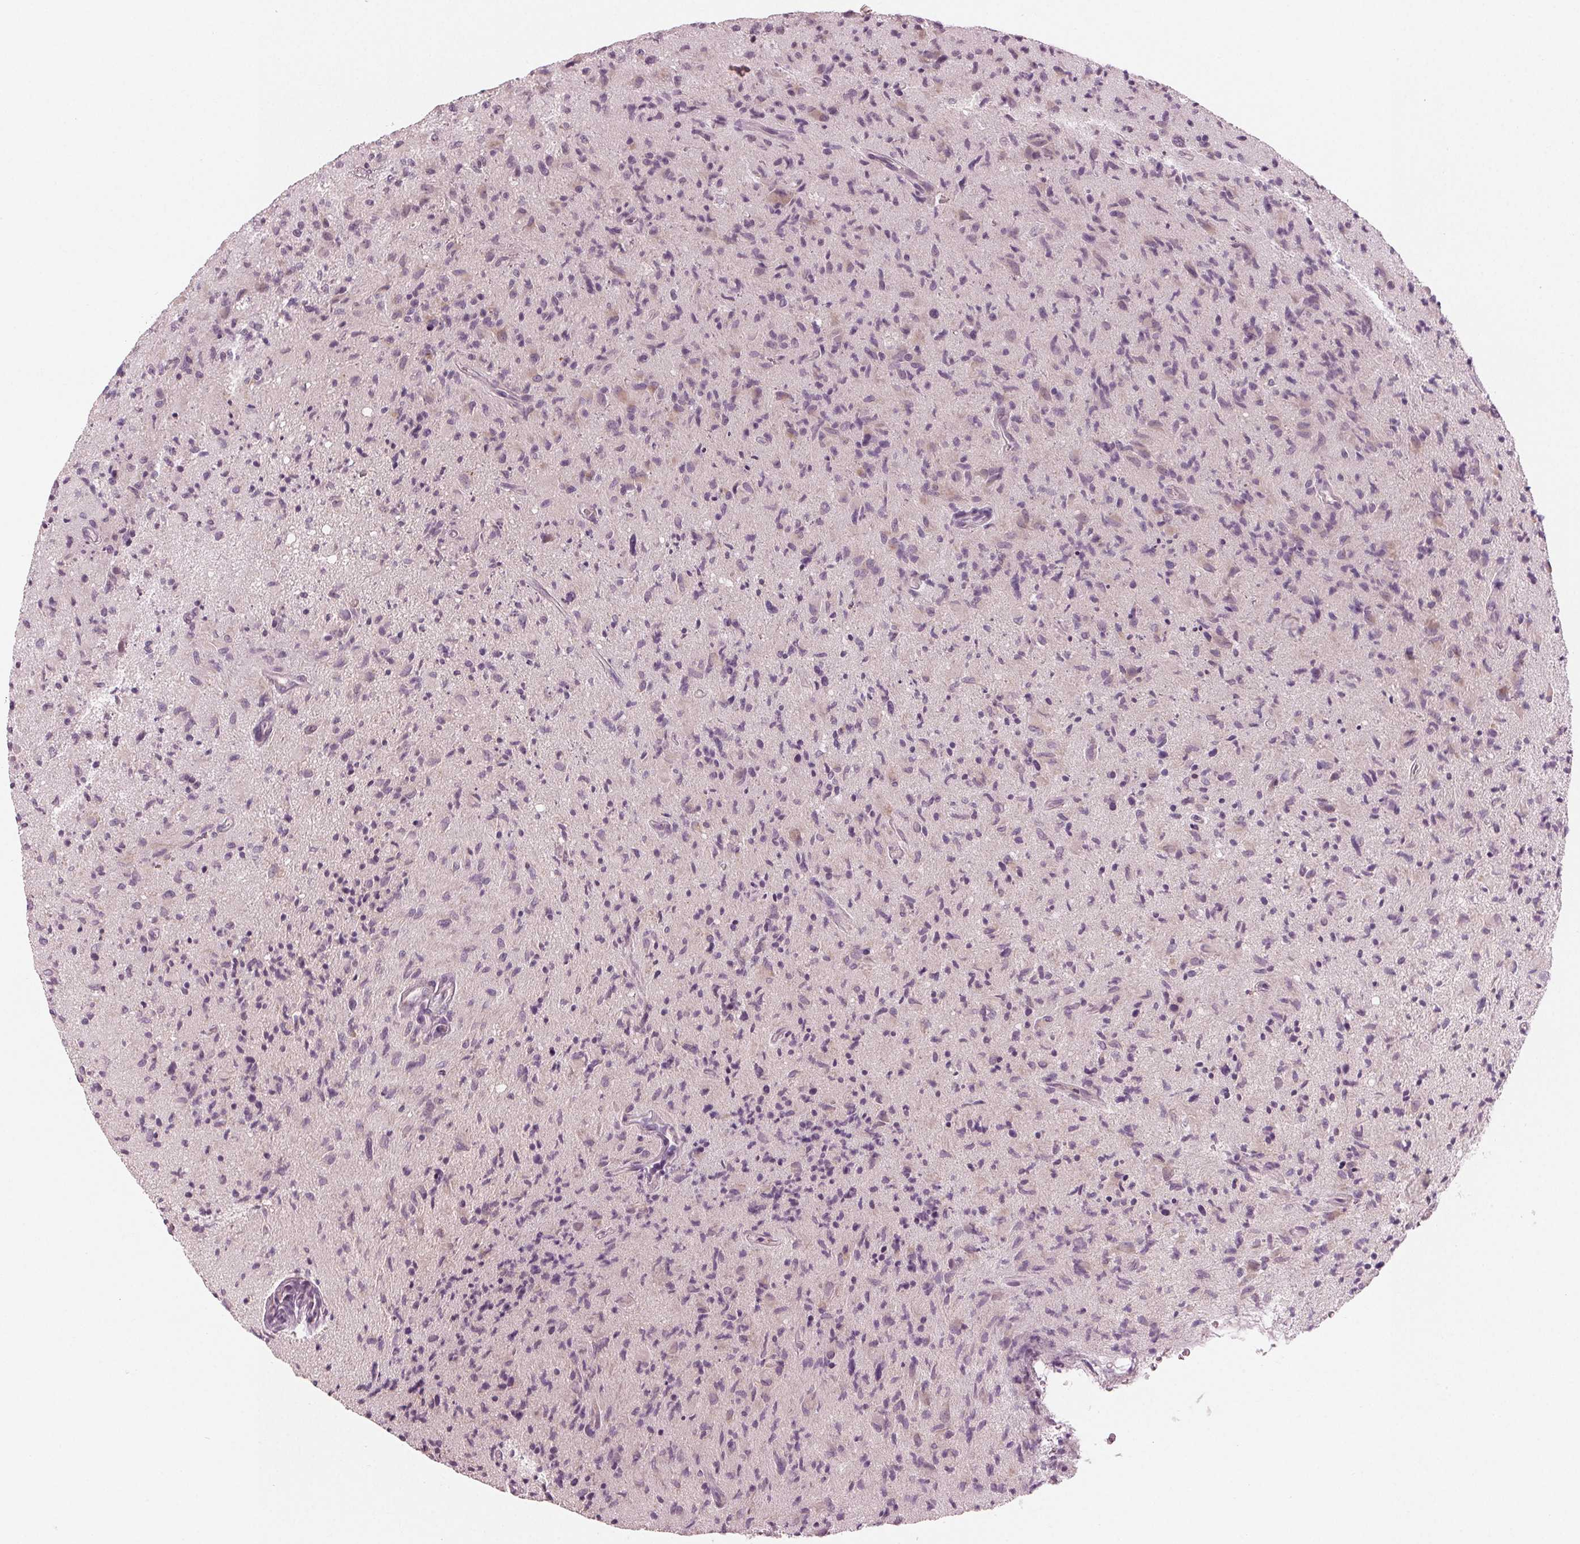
{"staining": {"intensity": "negative", "quantity": "none", "location": "none"}, "tissue": "glioma", "cell_type": "Tumor cells", "image_type": "cancer", "snomed": [{"axis": "morphology", "description": "Glioma, malignant, High grade"}, {"axis": "topography", "description": "Brain"}], "caption": "This histopathology image is of malignant glioma (high-grade) stained with immunohistochemistry to label a protein in brown with the nuclei are counter-stained blue. There is no positivity in tumor cells.", "gene": "PRAP1", "patient": {"sex": "male", "age": 54}}